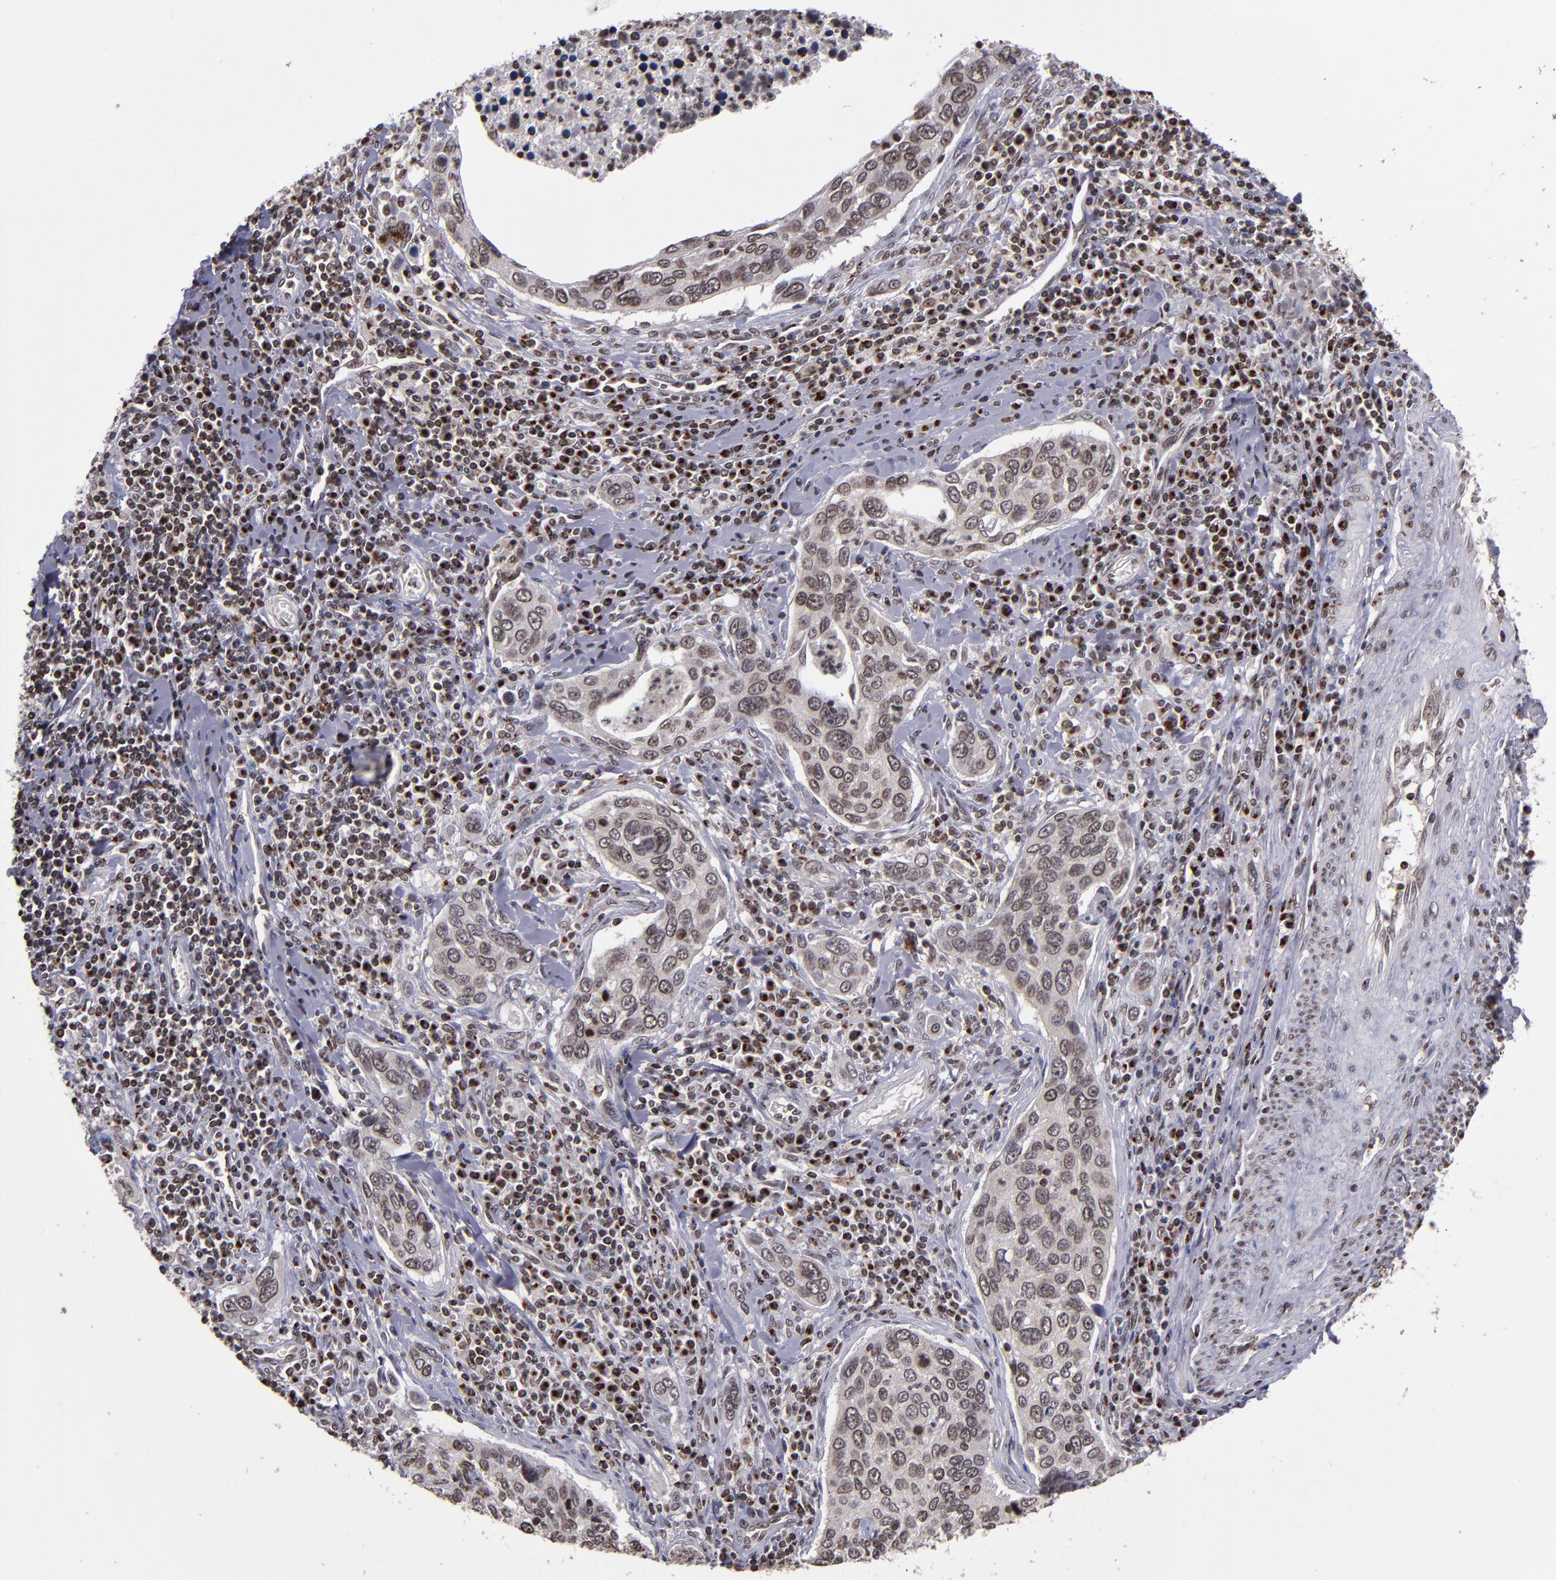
{"staining": {"intensity": "moderate", "quantity": ">75%", "location": "cytoplasmic/membranous,nuclear"}, "tissue": "cervical cancer", "cell_type": "Tumor cells", "image_type": "cancer", "snomed": [{"axis": "morphology", "description": "Squamous cell carcinoma, NOS"}, {"axis": "topography", "description": "Cervix"}], "caption": "IHC of human cervical cancer (squamous cell carcinoma) exhibits medium levels of moderate cytoplasmic/membranous and nuclear expression in about >75% of tumor cells. (IHC, brightfield microscopy, high magnification).", "gene": "CSDC2", "patient": {"sex": "female", "age": 53}}